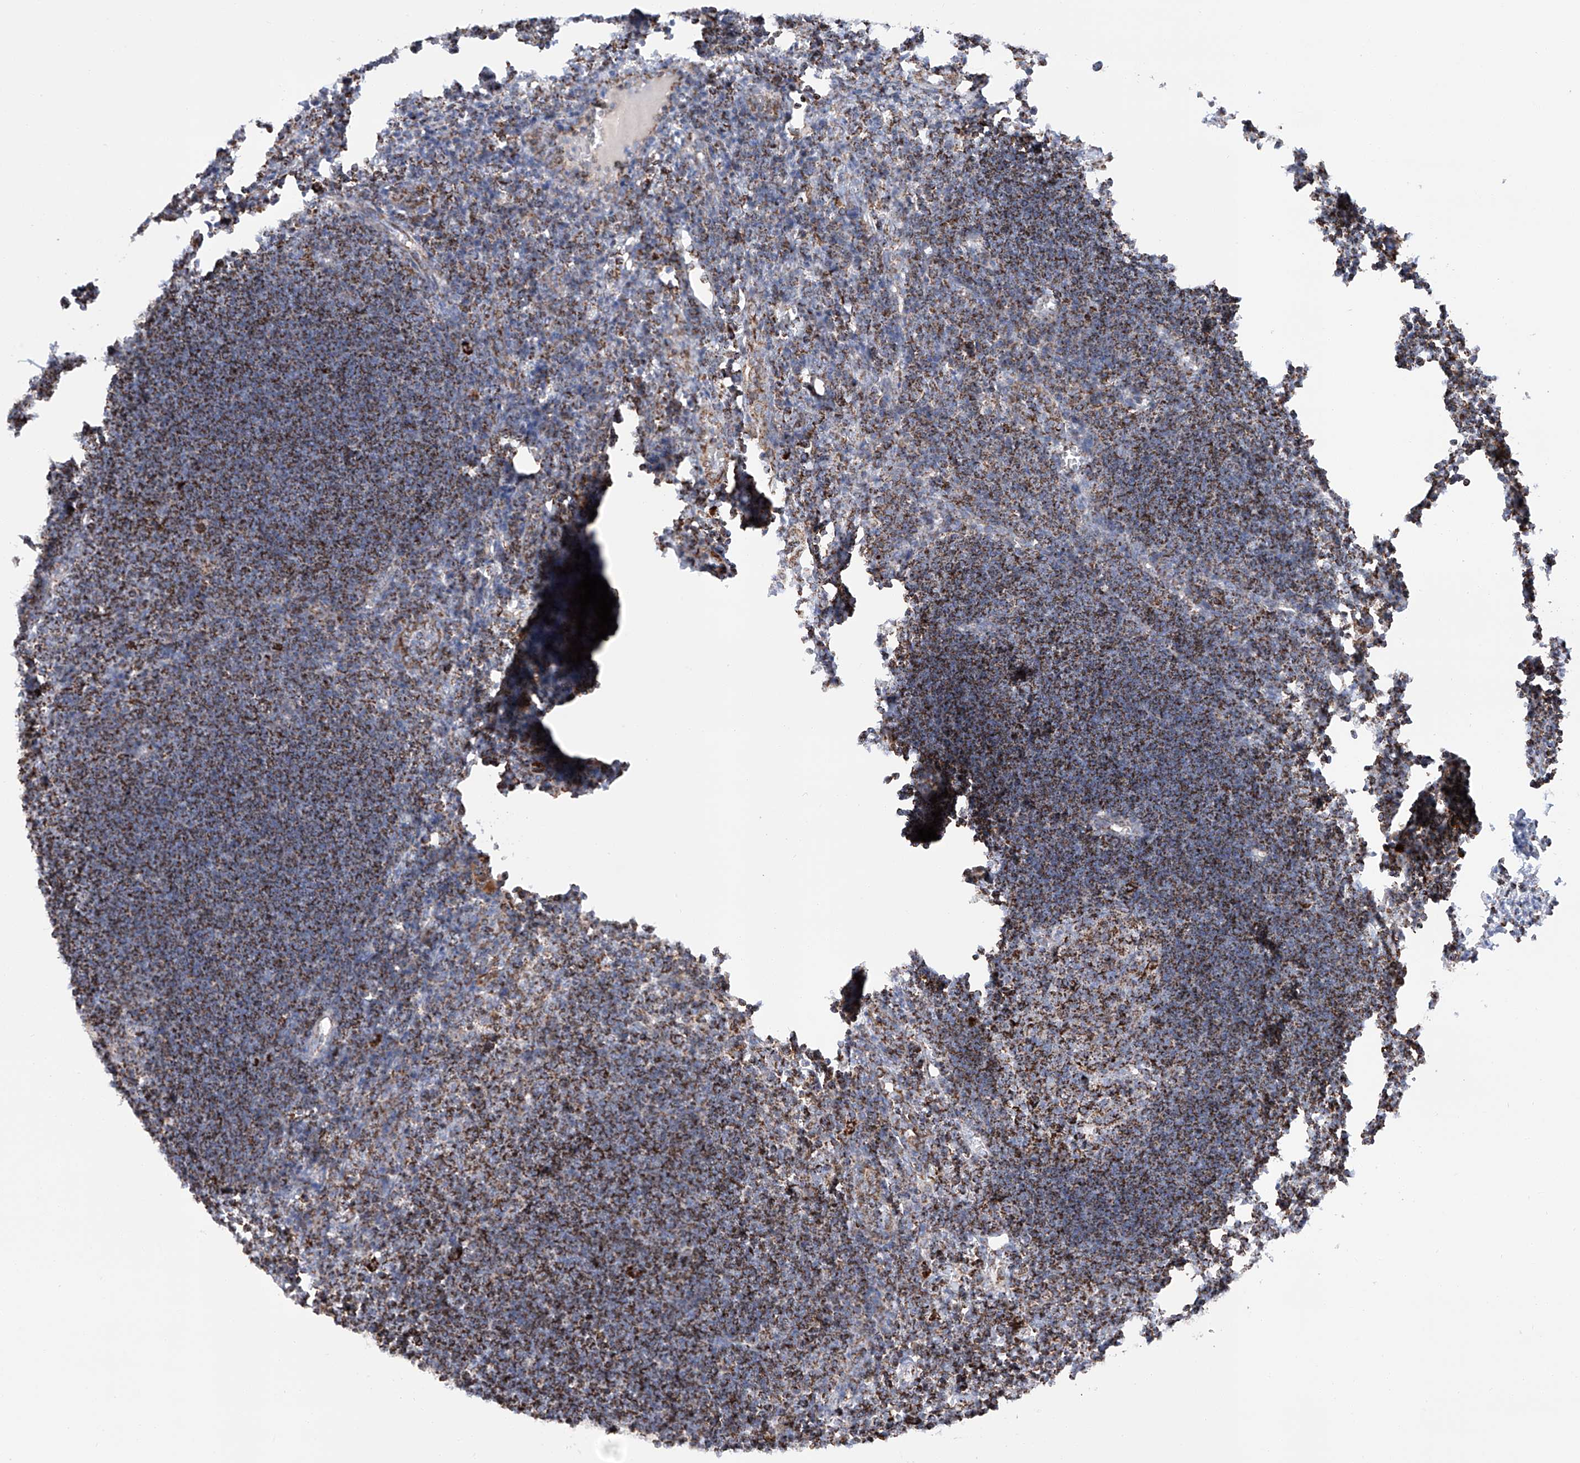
{"staining": {"intensity": "strong", "quantity": "25%-75%", "location": "cytoplasmic/membranous"}, "tissue": "lymph node", "cell_type": "Germinal center cells", "image_type": "normal", "snomed": [{"axis": "morphology", "description": "Normal tissue, NOS"}, {"axis": "morphology", "description": "Malignant melanoma, Metastatic site"}, {"axis": "topography", "description": "Lymph node"}], "caption": "DAB immunohistochemical staining of normal lymph node reveals strong cytoplasmic/membranous protein expression in approximately 25%-75% of germinal center cells. The staining was performed using DAB, with brown indicating positive protein expression. Nuclei are stained blue with hematoxylin.", "gene": "TTC27", "patient": {"sex": "male", "age": 41}}